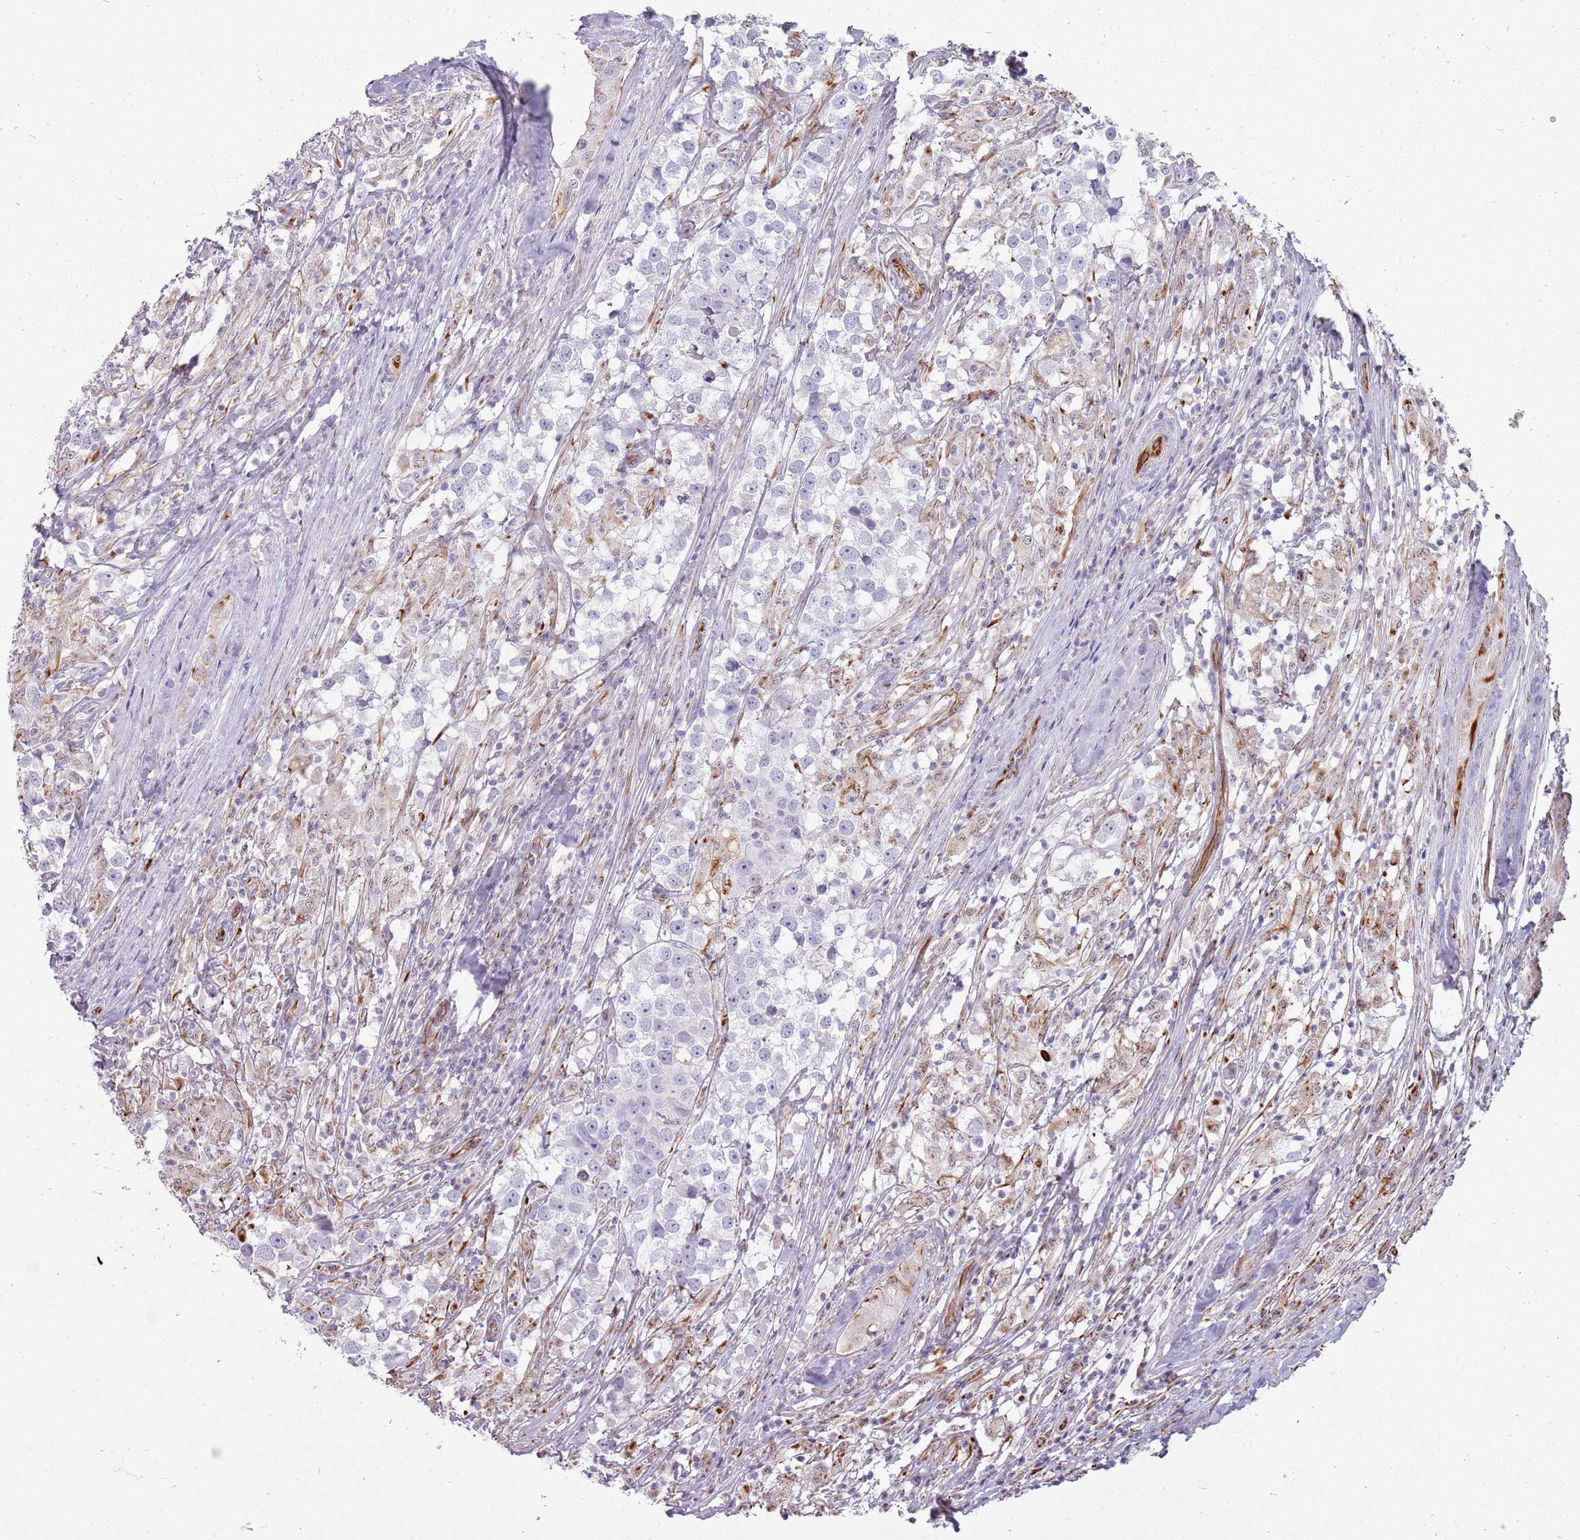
{"staining": {"intensity": "negative", "quantity": "none", "location": "none"}, "tissue": "testis cancer", "cell_type": "Tumor cells", "image_type": "cancer", "snomed": [{"axis": "morphology", "description": "Seminoma, NOS"}, {"axis": "topography", "description": "Testis"}], "caption": "Histopathology image shows no protein staining in tumor cells of seminoma (testis) tissue. Brightfield microscopy of immunohistochemistry stained with DAB (3,3'-diaminobenzidine) (brown) and hematoxylin (blue), captured at high magnification.", "gene": "NBPF3", "patient": {"sex": "male", "age": 46}}